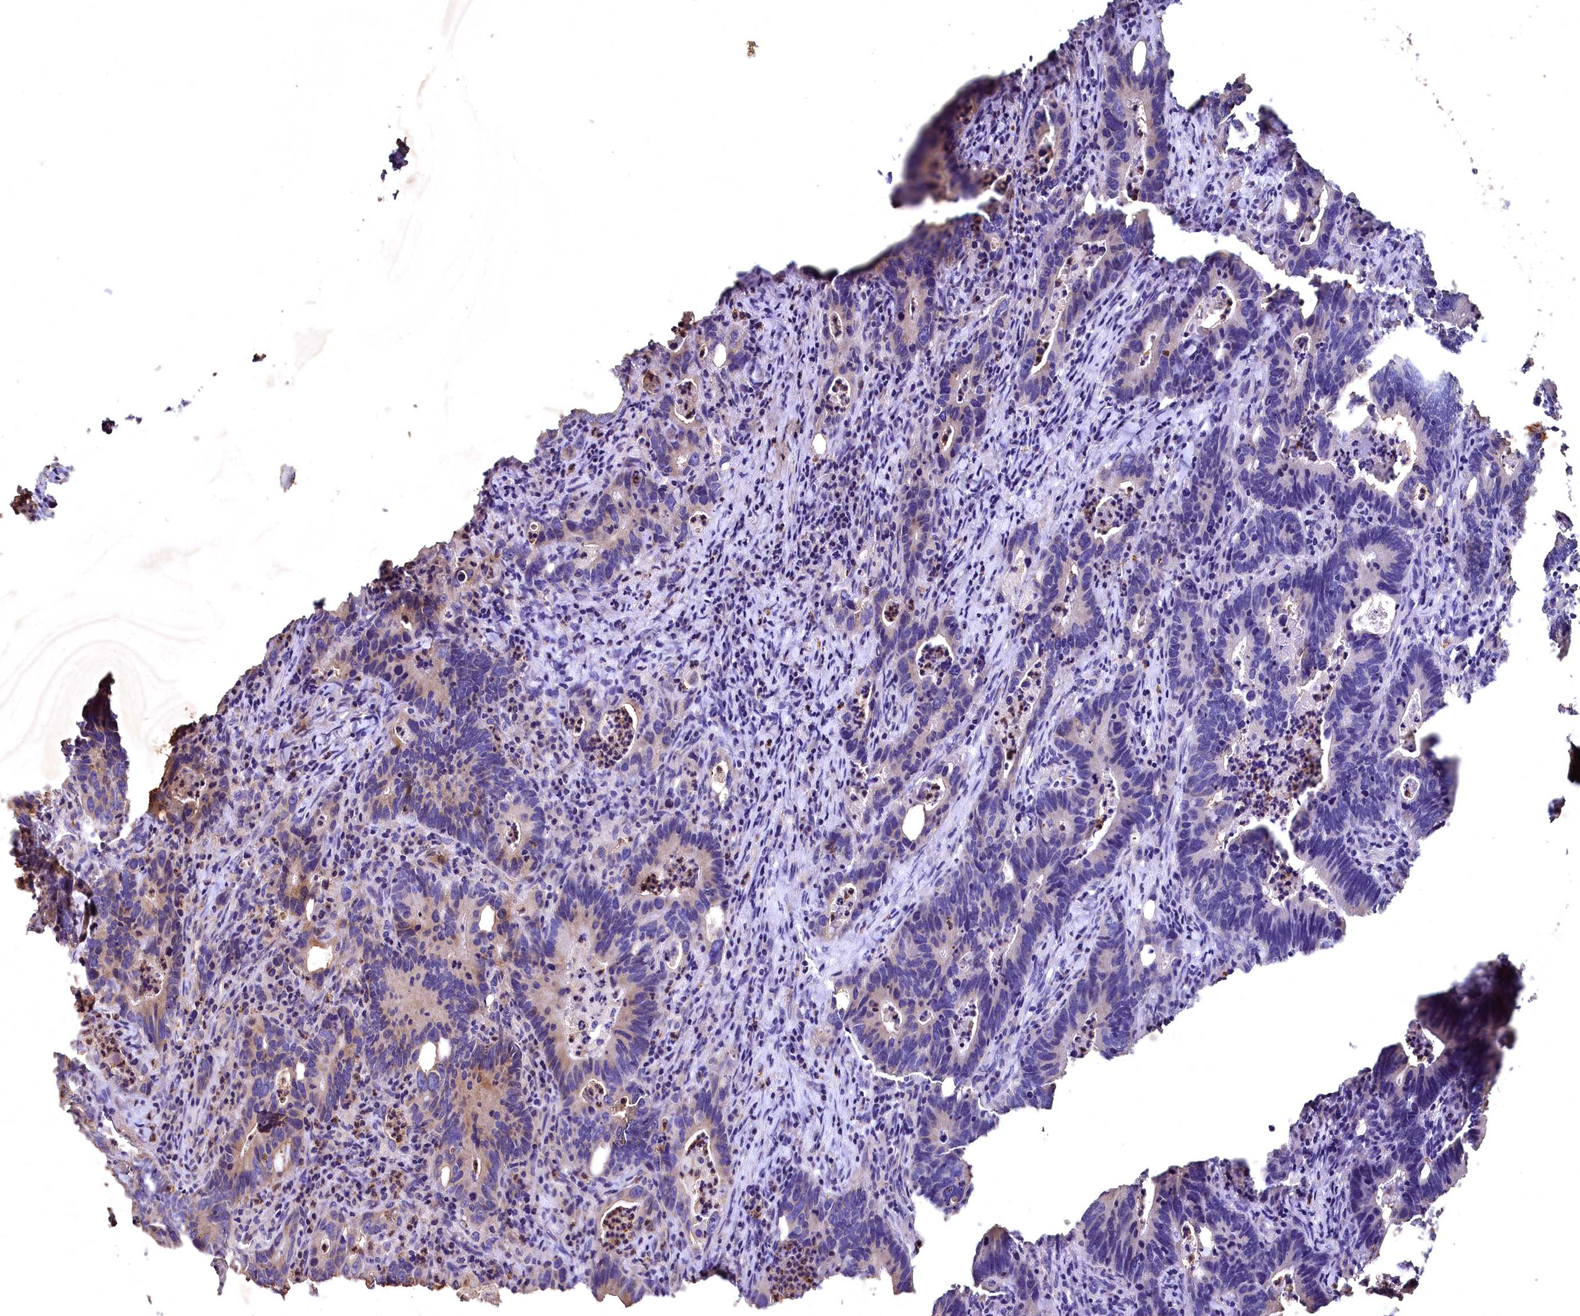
{"staining": {"intensity": "weak", "quantity": "<25%", "location": "cytoplasmic/membranous"}, "tissue": "colorectal cancer", "cell_type": "Tumor cells", "image_type": "cancer", "snomed": [{"axis": "morphology", "description": "Adenocarcinoma, NOS"}, {"axis": "topography", "description": "Colon"}], "caption": "The photomicrograph displays no significant staining in tumor cells of colorectal cancer.", "gene": "SPTA1", "patient": {"sex": "female", "age": 75}}